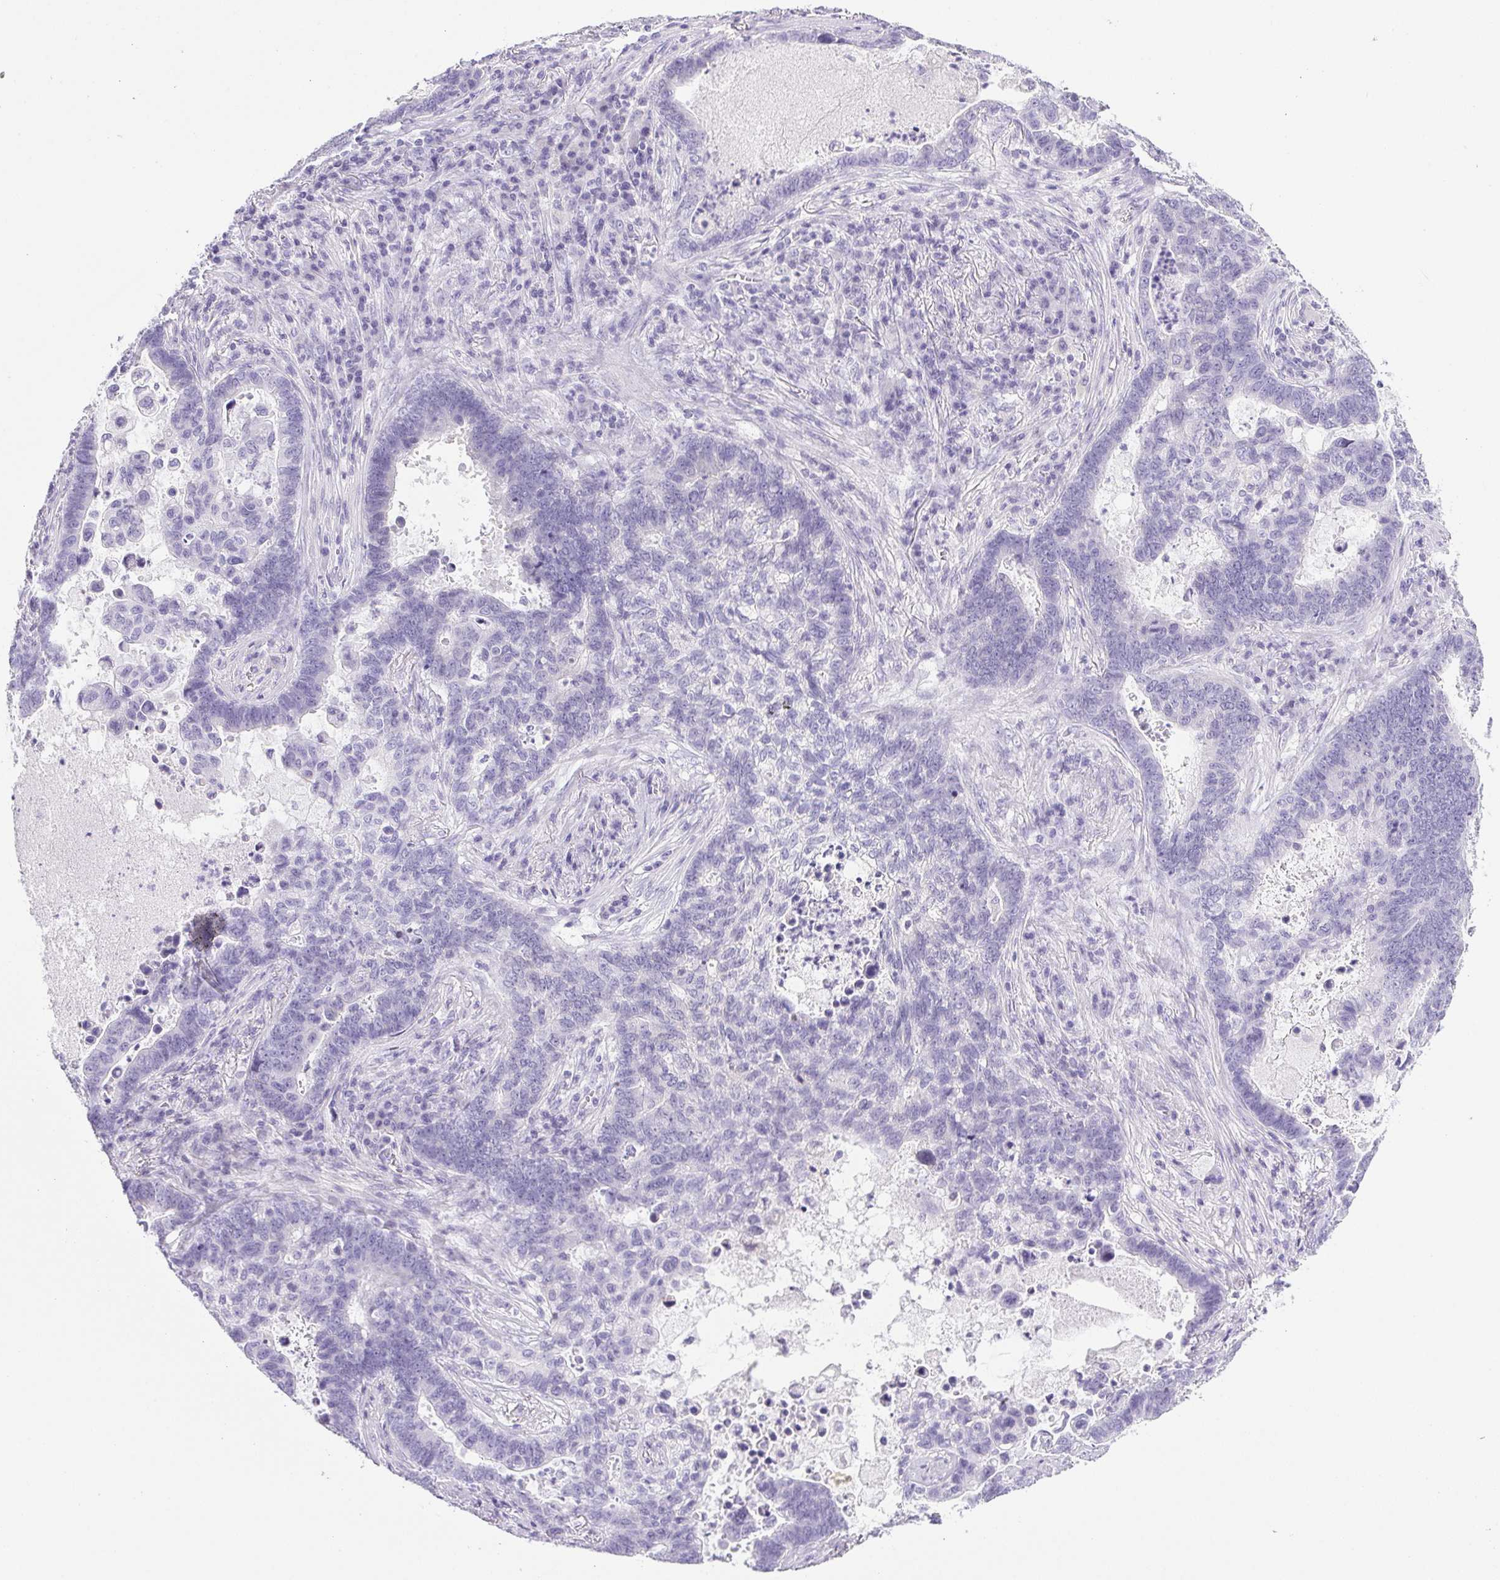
{"staining": {"intensity": "negative", "quantity": "none", "location": "none"}, "tissue": "lung cancer", "cell_type": "Tumor cells", "image_type": "cancer", "snomed": [{"axis": "morphology", "description": "Aneuploidy"}, {"axis": "morphology", "description": "Adenocarcinoma, NOS"}, {"axis": "morphology", "description": "Adenocarcinoma primary or metastatic"}, {"axis": "topography", "description": "Lung"}], "caption": "Immunohistochemistry (IHC) micrograph of lung cancer (adenocarcinoma primary or metastatic) stained for a protein (brown), which shows no staining in tumor cells. (Stains: DAB immunohistochemistry (IHC) with hematoxylin counter stain, Microscopy: brightfield microscopy at high magnification).", "gene": "HLA-G", "patient": {"sex": "female", "age": 75}}